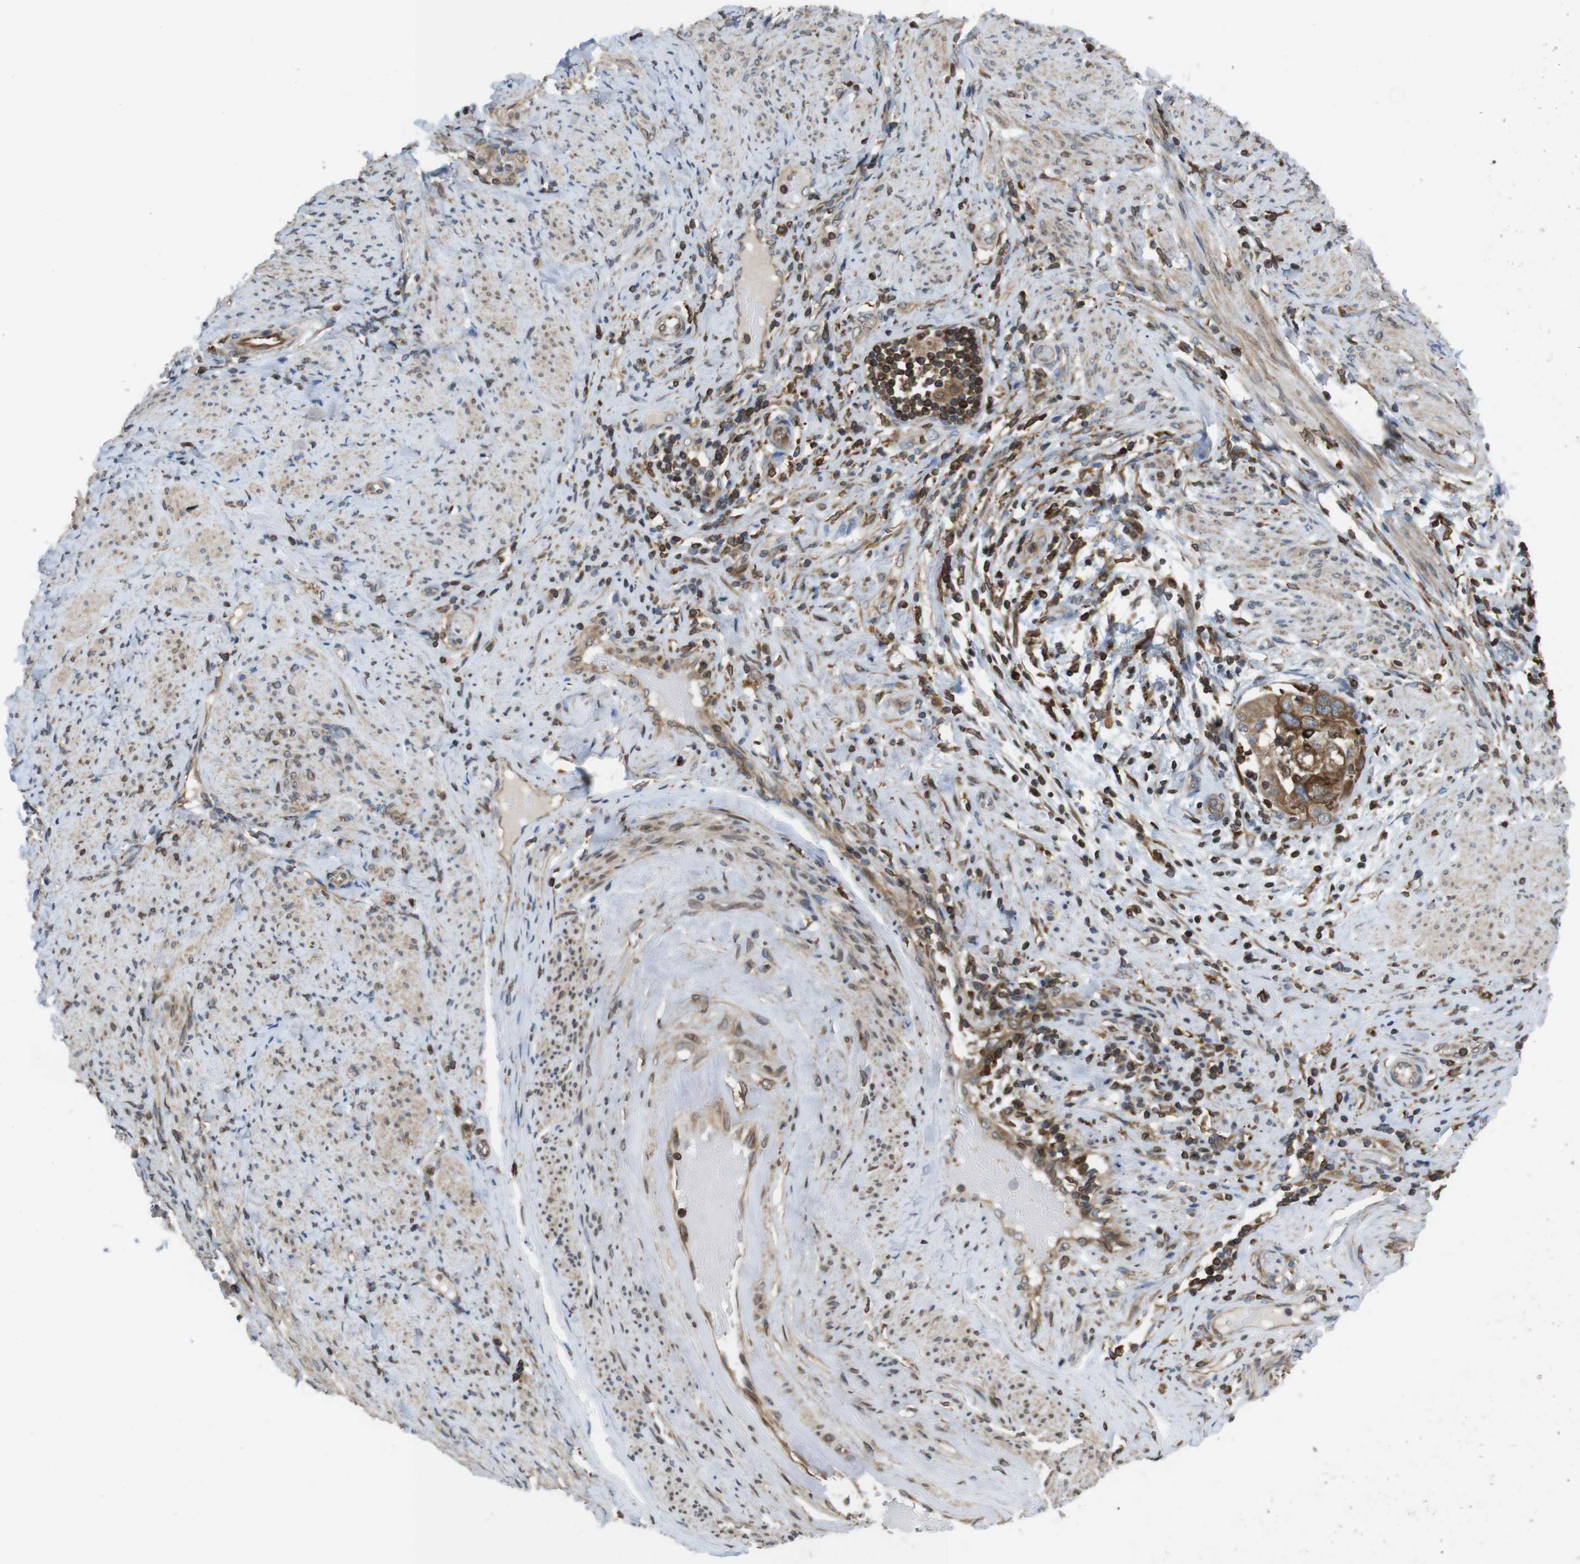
{"staining": {"intensity": "weak", "quantity": ">75%", "location": "cytoplasmic/membranous"}, "tissue": "endometrial cancer", "cell_type": "Tumor cells", "image_type": "cancer", "snomed": [{"axis": "morphology", "description": "Adenocarcinoma, NOS"}, {"axis": "topography", "description": "Endometrium"}], "caption": "Adenocarcinoma (endometrial) stained with DAB immunohistochemistry demonstrates low levels of weak cytoplasmic/membranous expression in approximately >75% of tumor cells.", "gene": "ARL6IP5", "patient": {"sex": "female", "age": 85}}